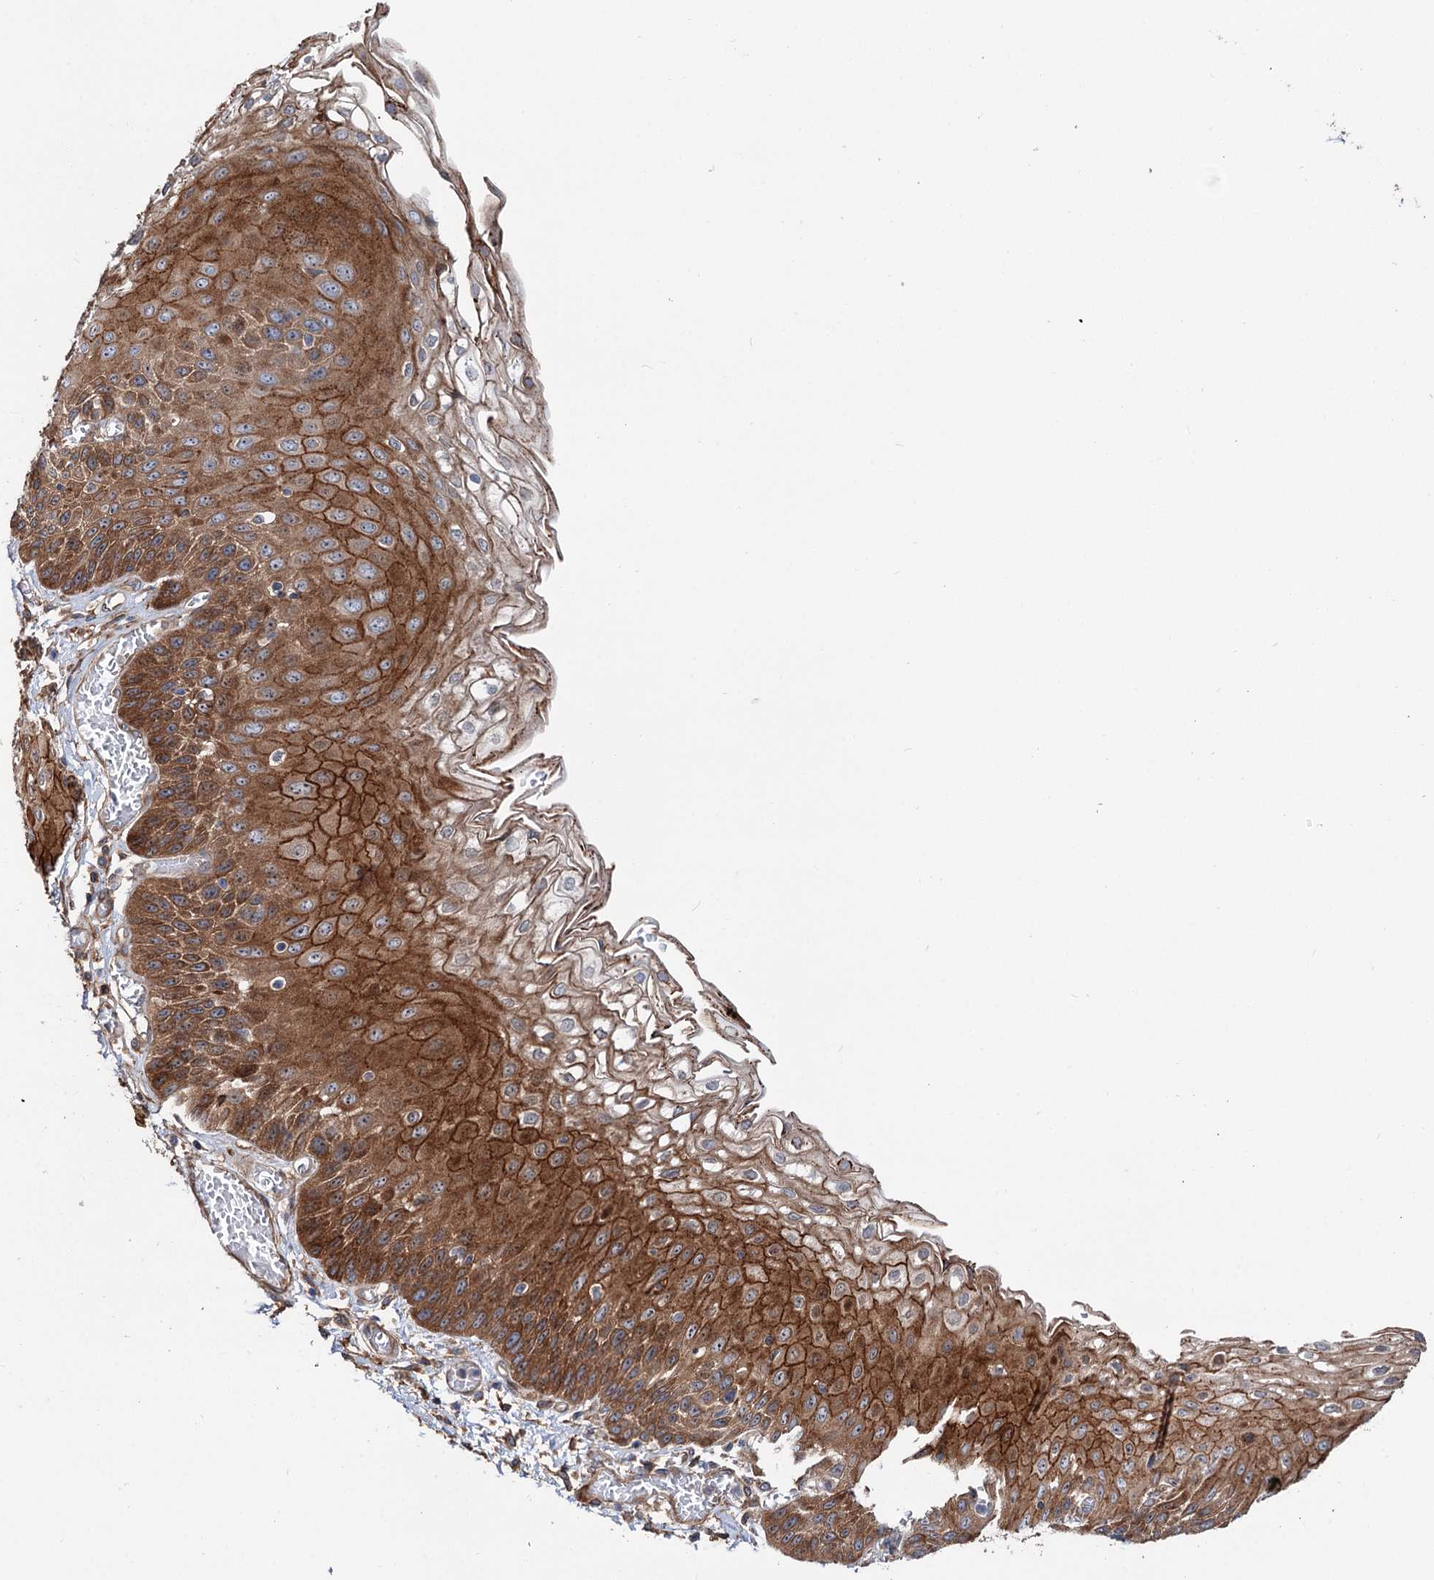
{"staining": {"intensity": "strong", "quantity": ">75%", "location": "cytoplasmic/membranous"}, "tissue": "esophagus", "cell_type": "Squamous epithelial cells", "image_type": "normal", "snomed": [{"axis": "morphology", "description": "Normal tissue, NOS"}, {"axis": "topography", "description": "Esophagus"}], "caption": "Protein expression analysis of benign human esophagus reveals strong cytoplasmic/membranous positivity in approximately >75% of squamous epithelial cells. (DAB (3,3'-diaminobenzidine) IHC with brightfield microscopy, high magnification).", "gene": "PTDSS2", "patient": {"sex": "male", "age": 81}}